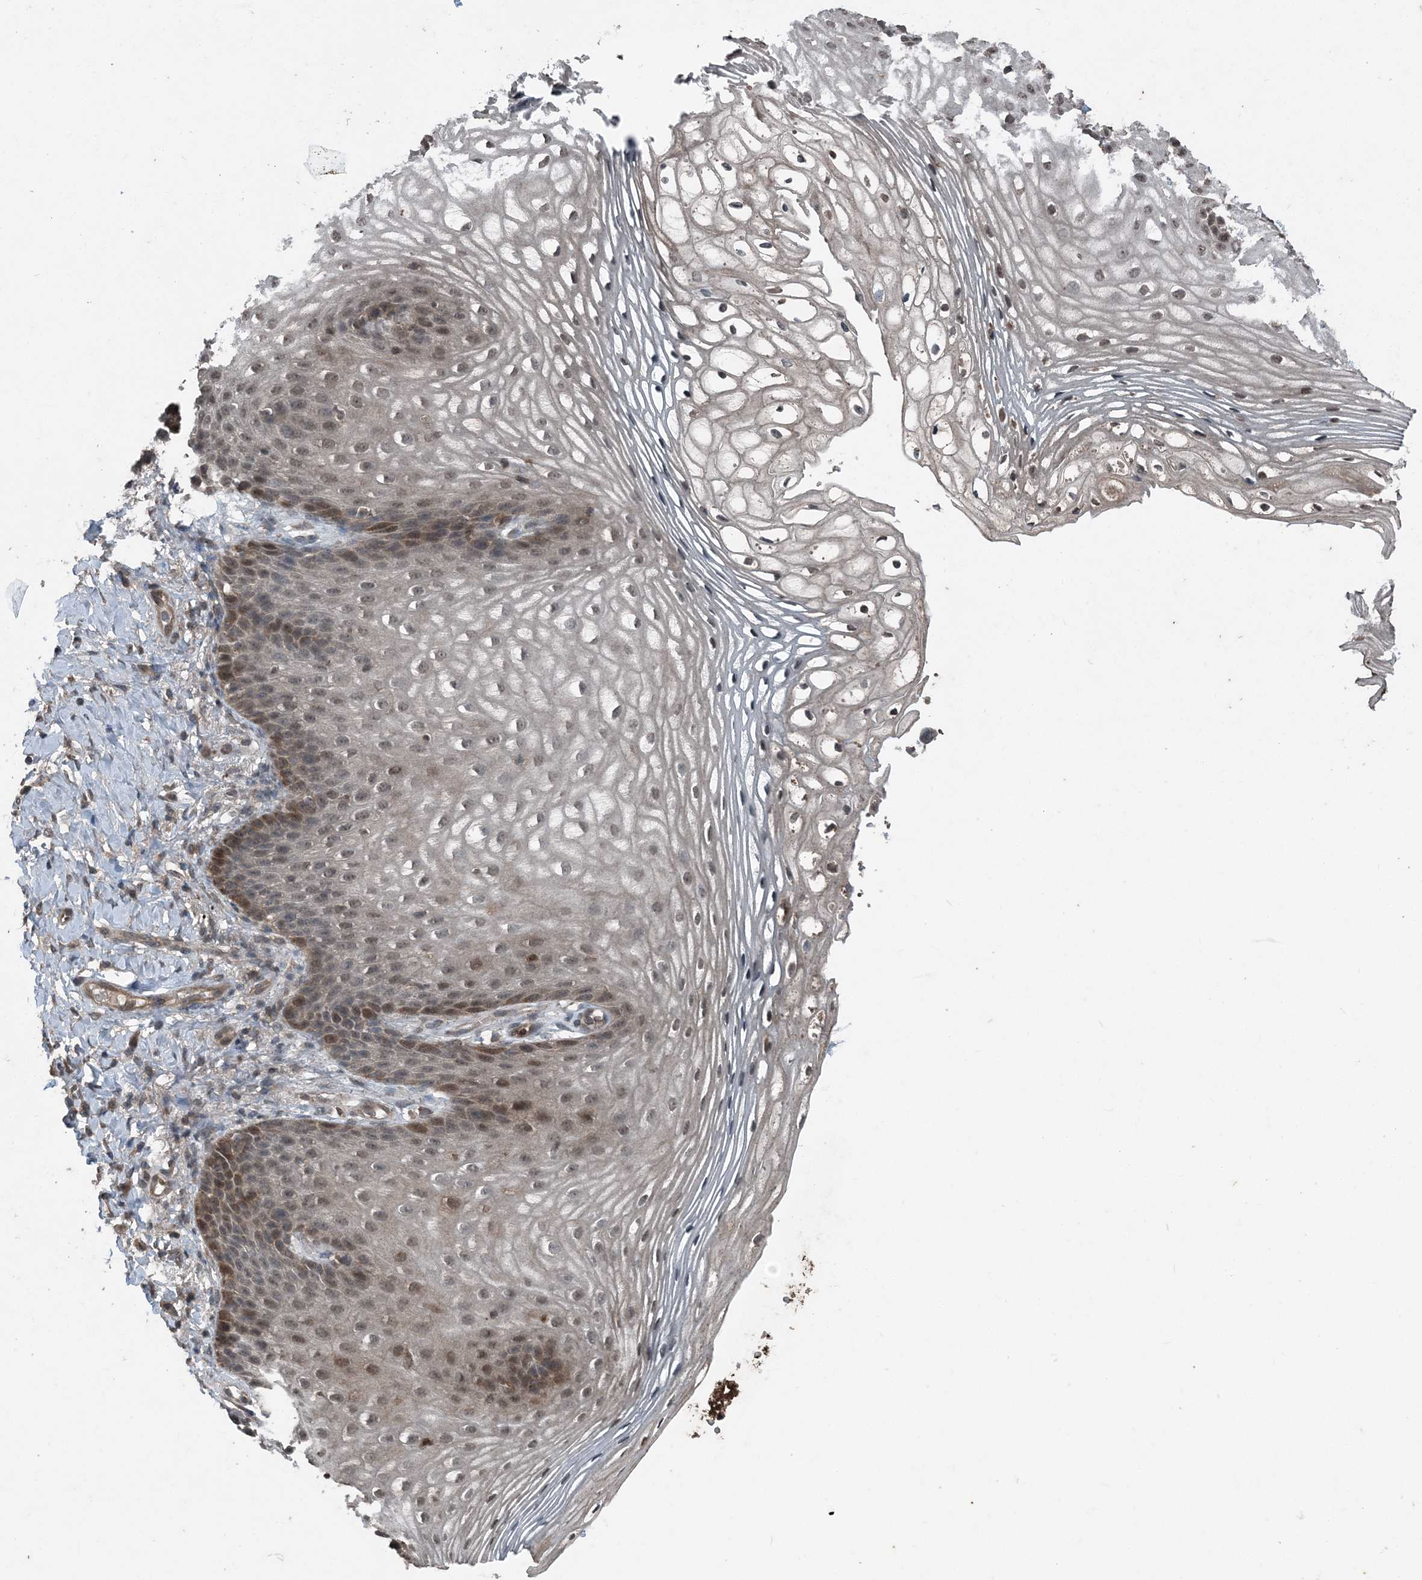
{"staining": {"intensity": "moderate", "quantity": "25%-75%", "location": "cytoplasmic/membranous,nuclear"}, "tissue": "vagina", "cell_type": "Squamous epithelial cells", "image_type": "normal", "snomed": [{"axis": "morphology", "description": "Normal tissue, NOS"}, {"axis": "topography", "description": "Vagina"}], "caption": "The image demonstrates immunohistochemical staining of unremarkable vagina. There is moderate cytoplasmic/membranous,nuclear staining is identified in about 25%-75% of squamous epithelial cells. (DAB = brown stain, brightfield microscopy at high magnification).", "gene": "CFL1", "patient": {"sex": "female", "age": 60}}